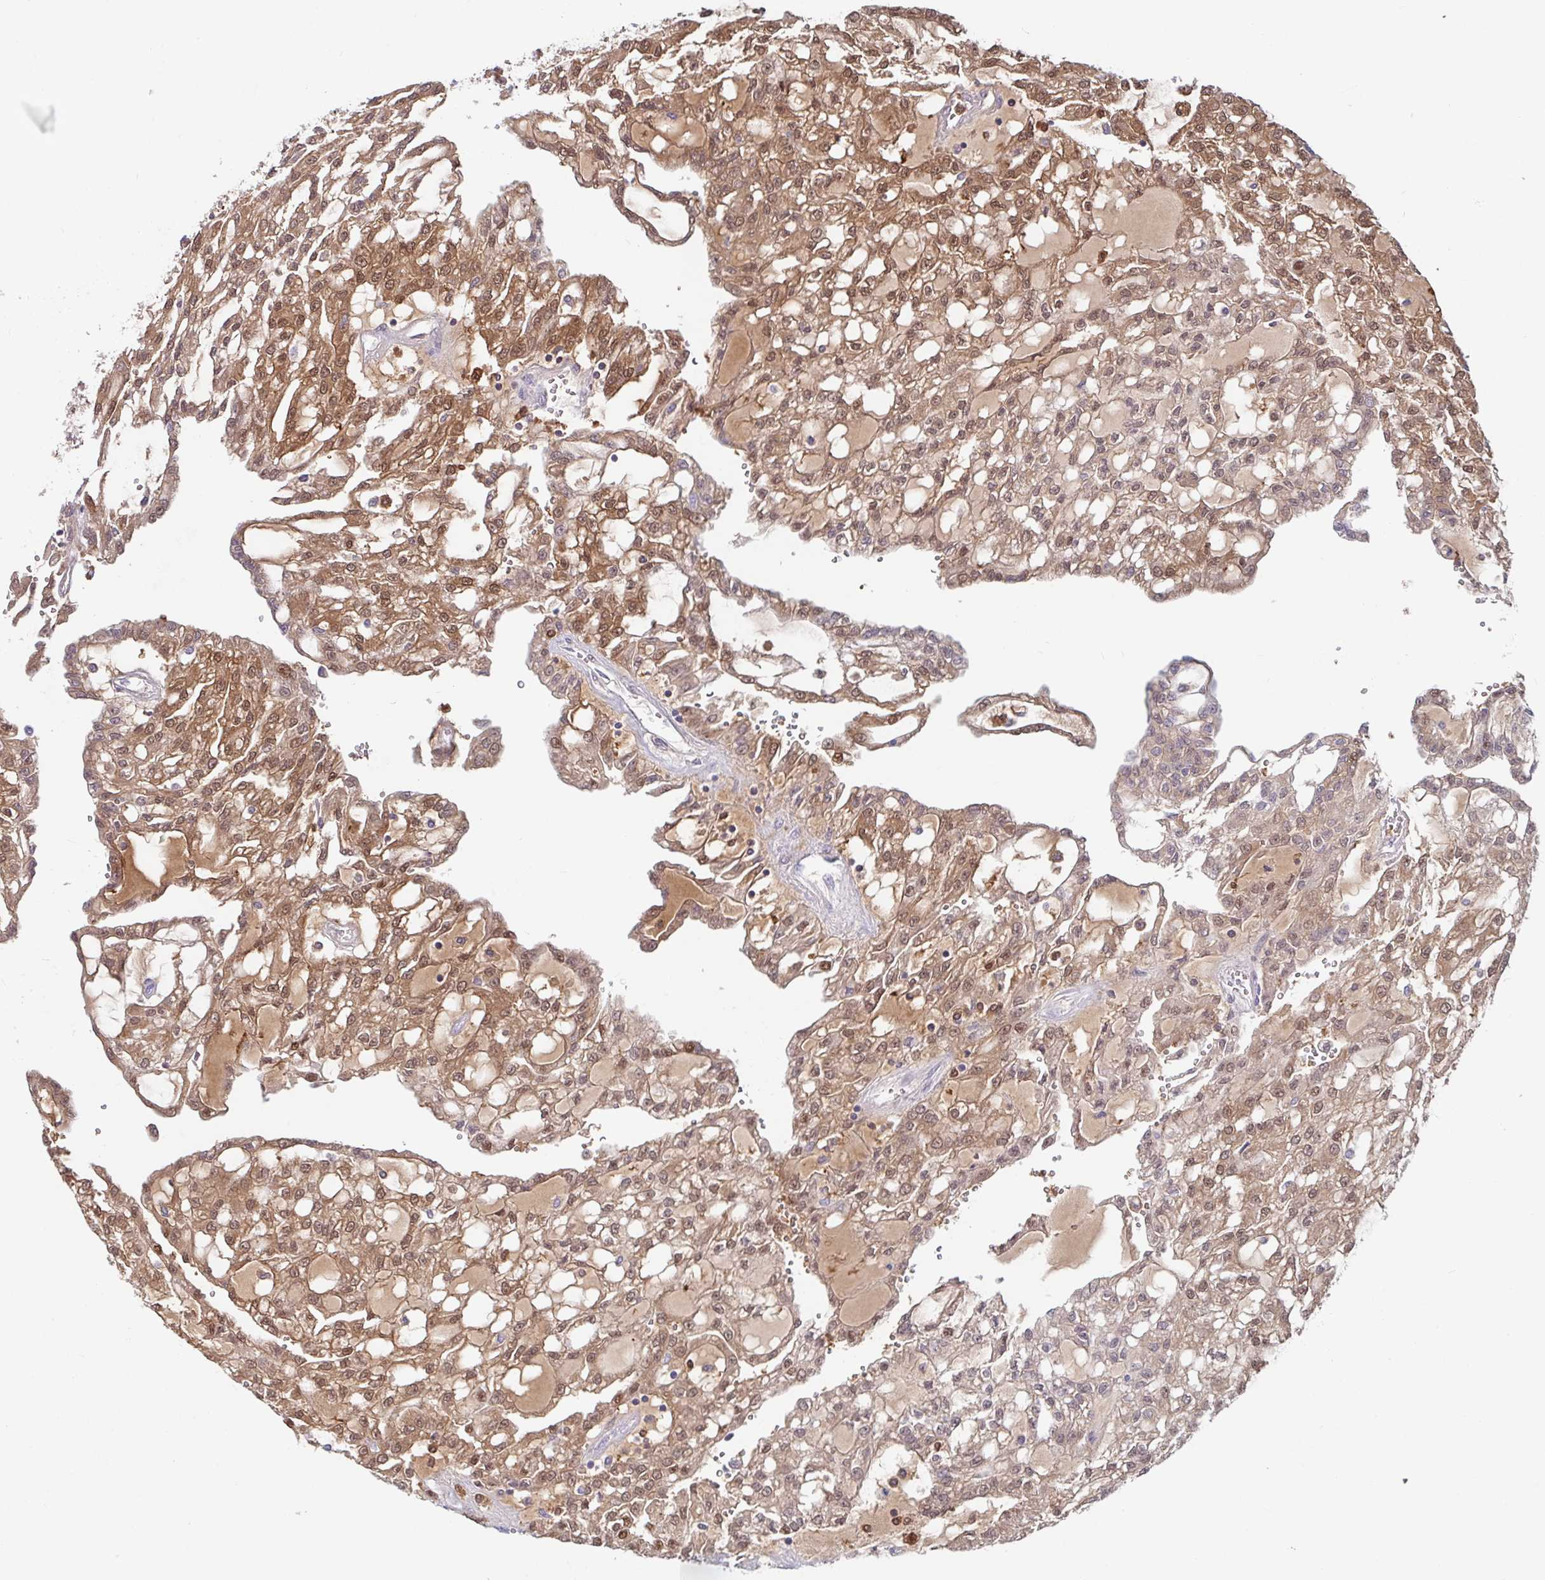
{"staining": {"intensity": "moderate", "quantity": ">75%", "location": "cytoplasmic/membranous,nuclear"}, "tissue": "renal cancer", "cell_type": "Tumor cells", "image_type": "cancer", "snomed": [{"axis": "morphology", "description": "Adenocarcinoma, NOS"}, {"axis": "topography", "description": "Kidney"}], "caption": "Renal cancer (adenocarcinoma) stained with immunohistochemistry demonstrates moderate cytoplasmic/membranous and nuclear positivity in approximately >75% of tumor cells.", "gene": "BLVRA", "patient": {"sex": "male", "age": 63}}